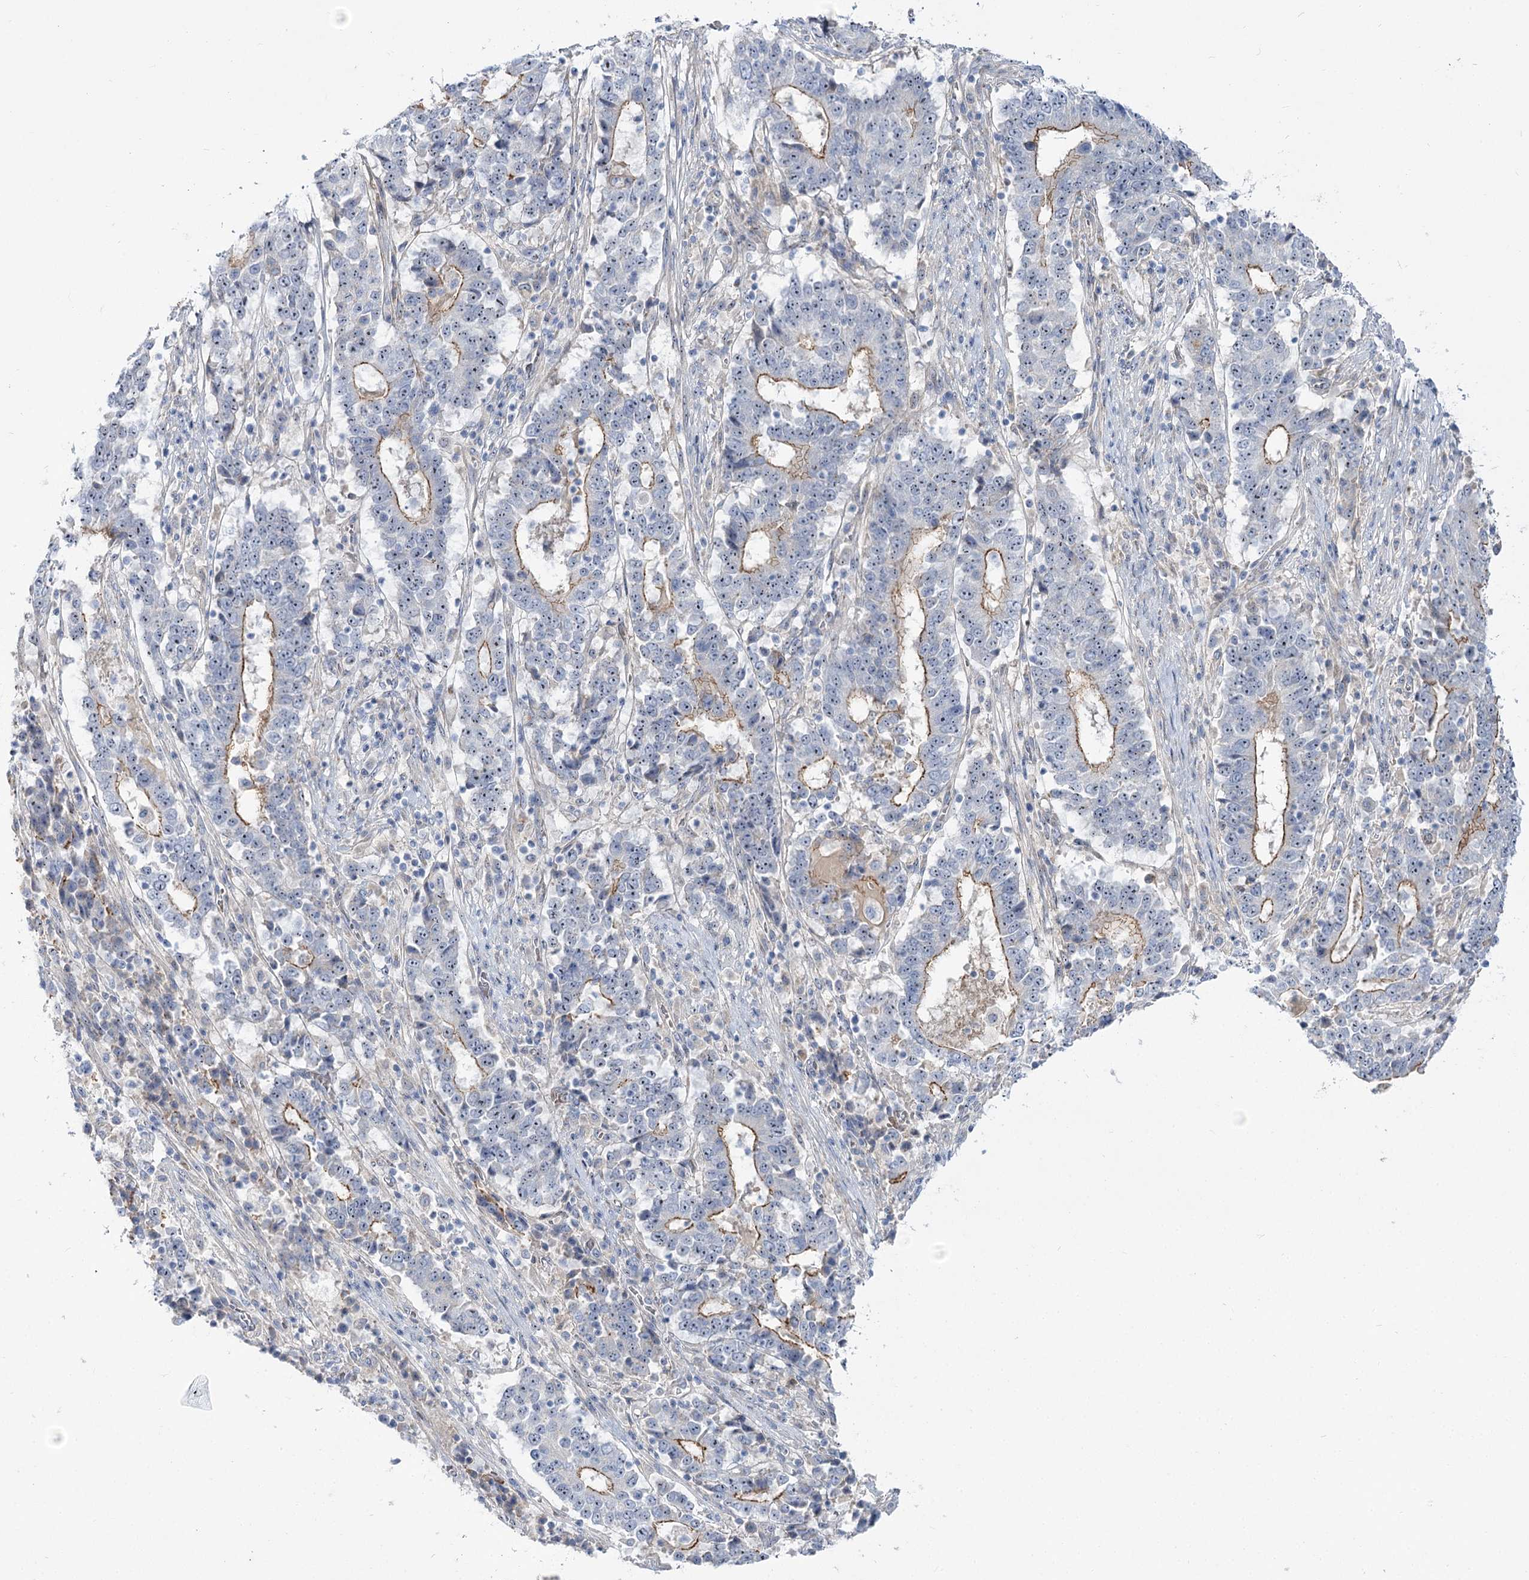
{"staining": {"intensity": "moderate", "quantity": "<25%", "location": "cytoplasmic/membranous"}, "tissue": "stomach cancer", "cell_type": "Tumor cells", "image_type": "cancer", "snomed": [{"axis": "morphology", "description": "Adenocarcinoma, NOS"}, {"axis": "topography", "description": "Stomach"}], "caption": "Stomach cancer (adenocarcinoma) stained with a protein marker reveals moderate staining in tumor cells.", "gene": "SUOX", "patient": {"sex": "male", "age": 59}}